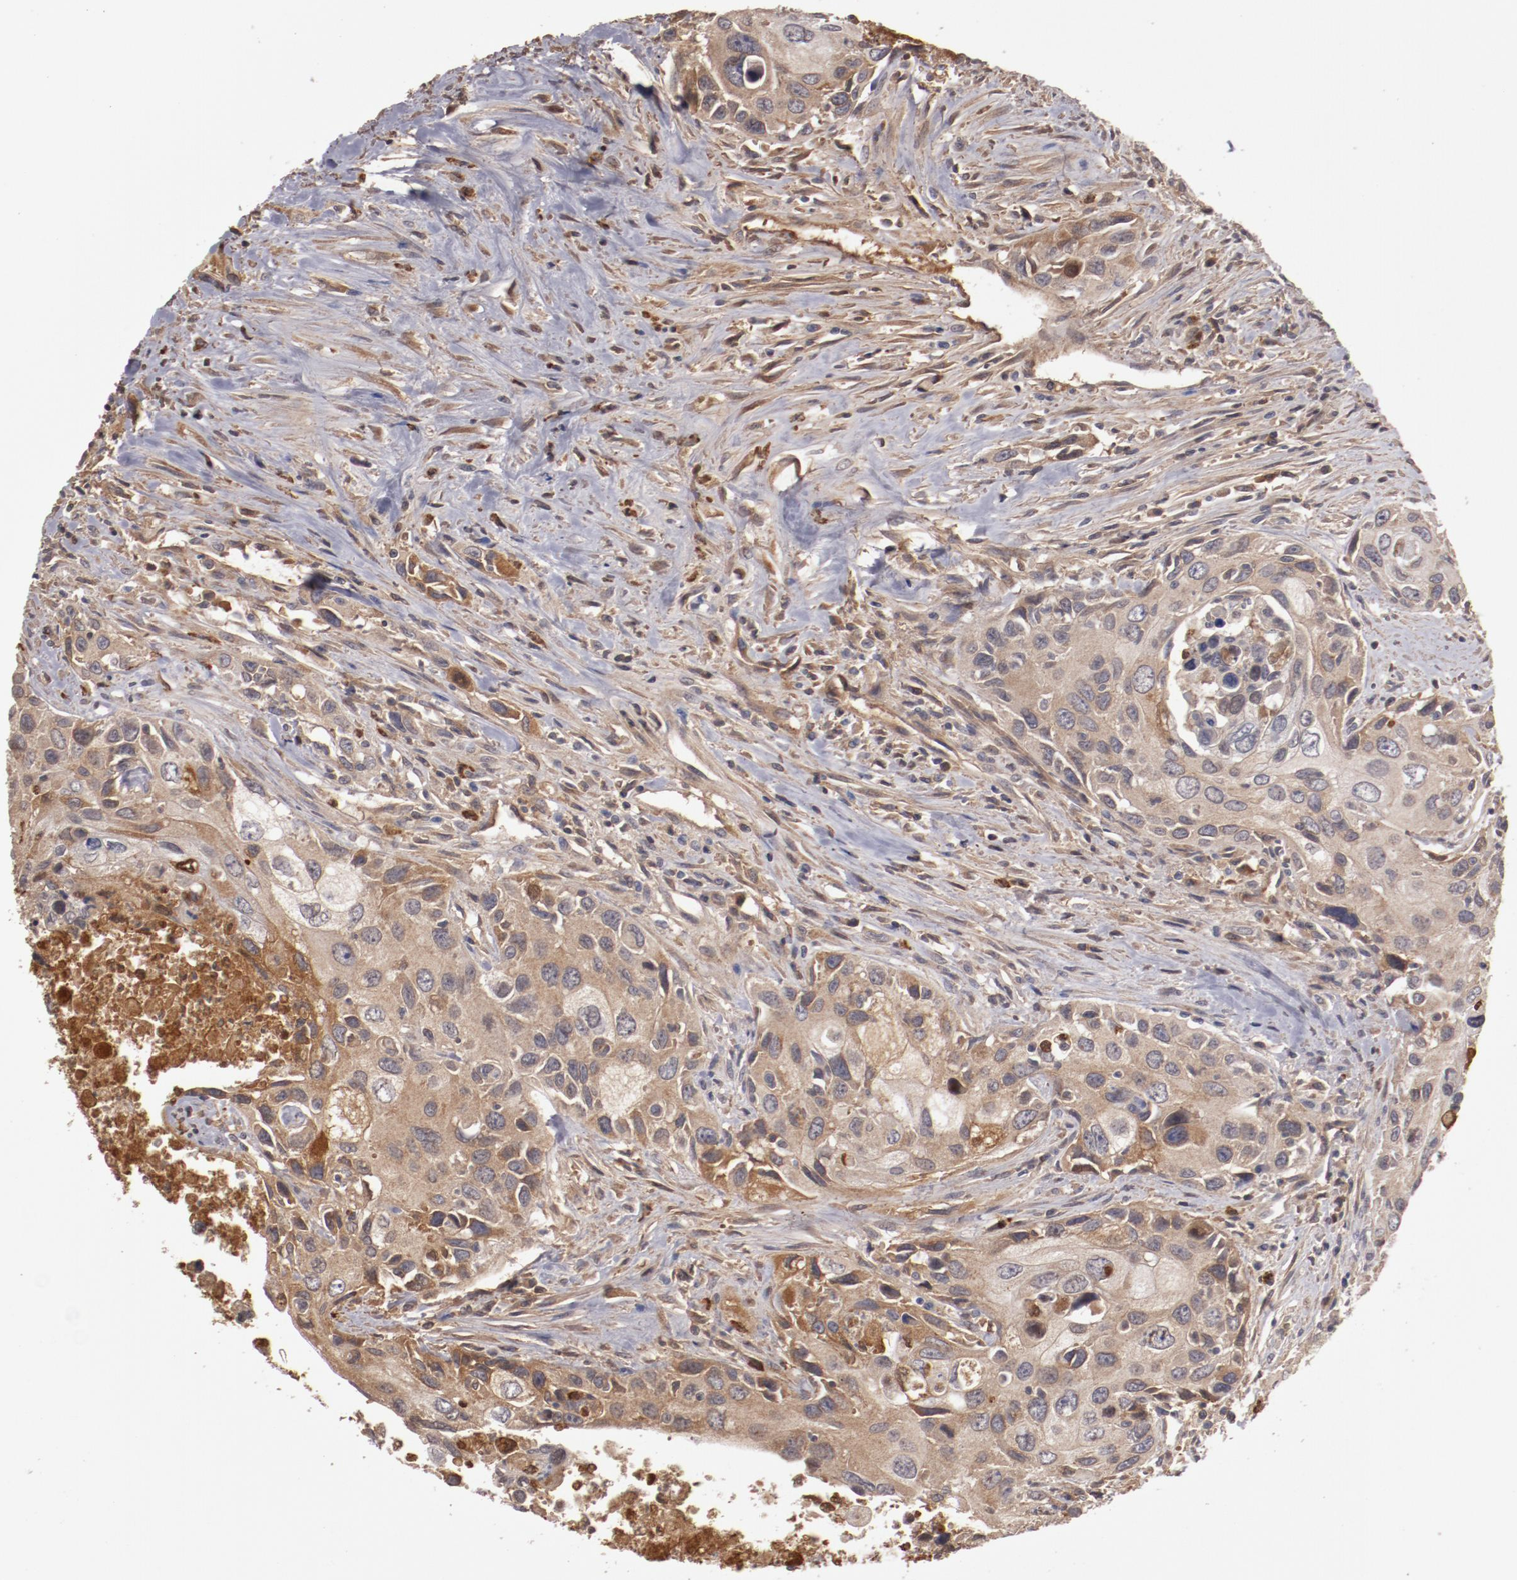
{"staining": {"intensity": "moderate", "quantity": ">75%", "location": "cytoplasmic/membranous"}, "tissue": "urothelial cancer", "cell_type": "Tumor cells", "image_type": "cancer", "snomed": [{"axis": "morphology", "description": "Urothelial carcinoma, High grade"}, {"axis": "topography", "description": "Urinary bladder"}], "caption": "High-magnification brightfield microscopy of urothelial cancer stained with DAB (brown) and counterstained with hematoxylin (blue). tumor cells exhibit moderate cytoplasmic/membranous positivity is appreciated in about>75% of cells. (Brightfield microscopy of DAB IHC at high magnification).", "gene": "SERPINA7", "patient": {"sex": "male", "age": 71}}